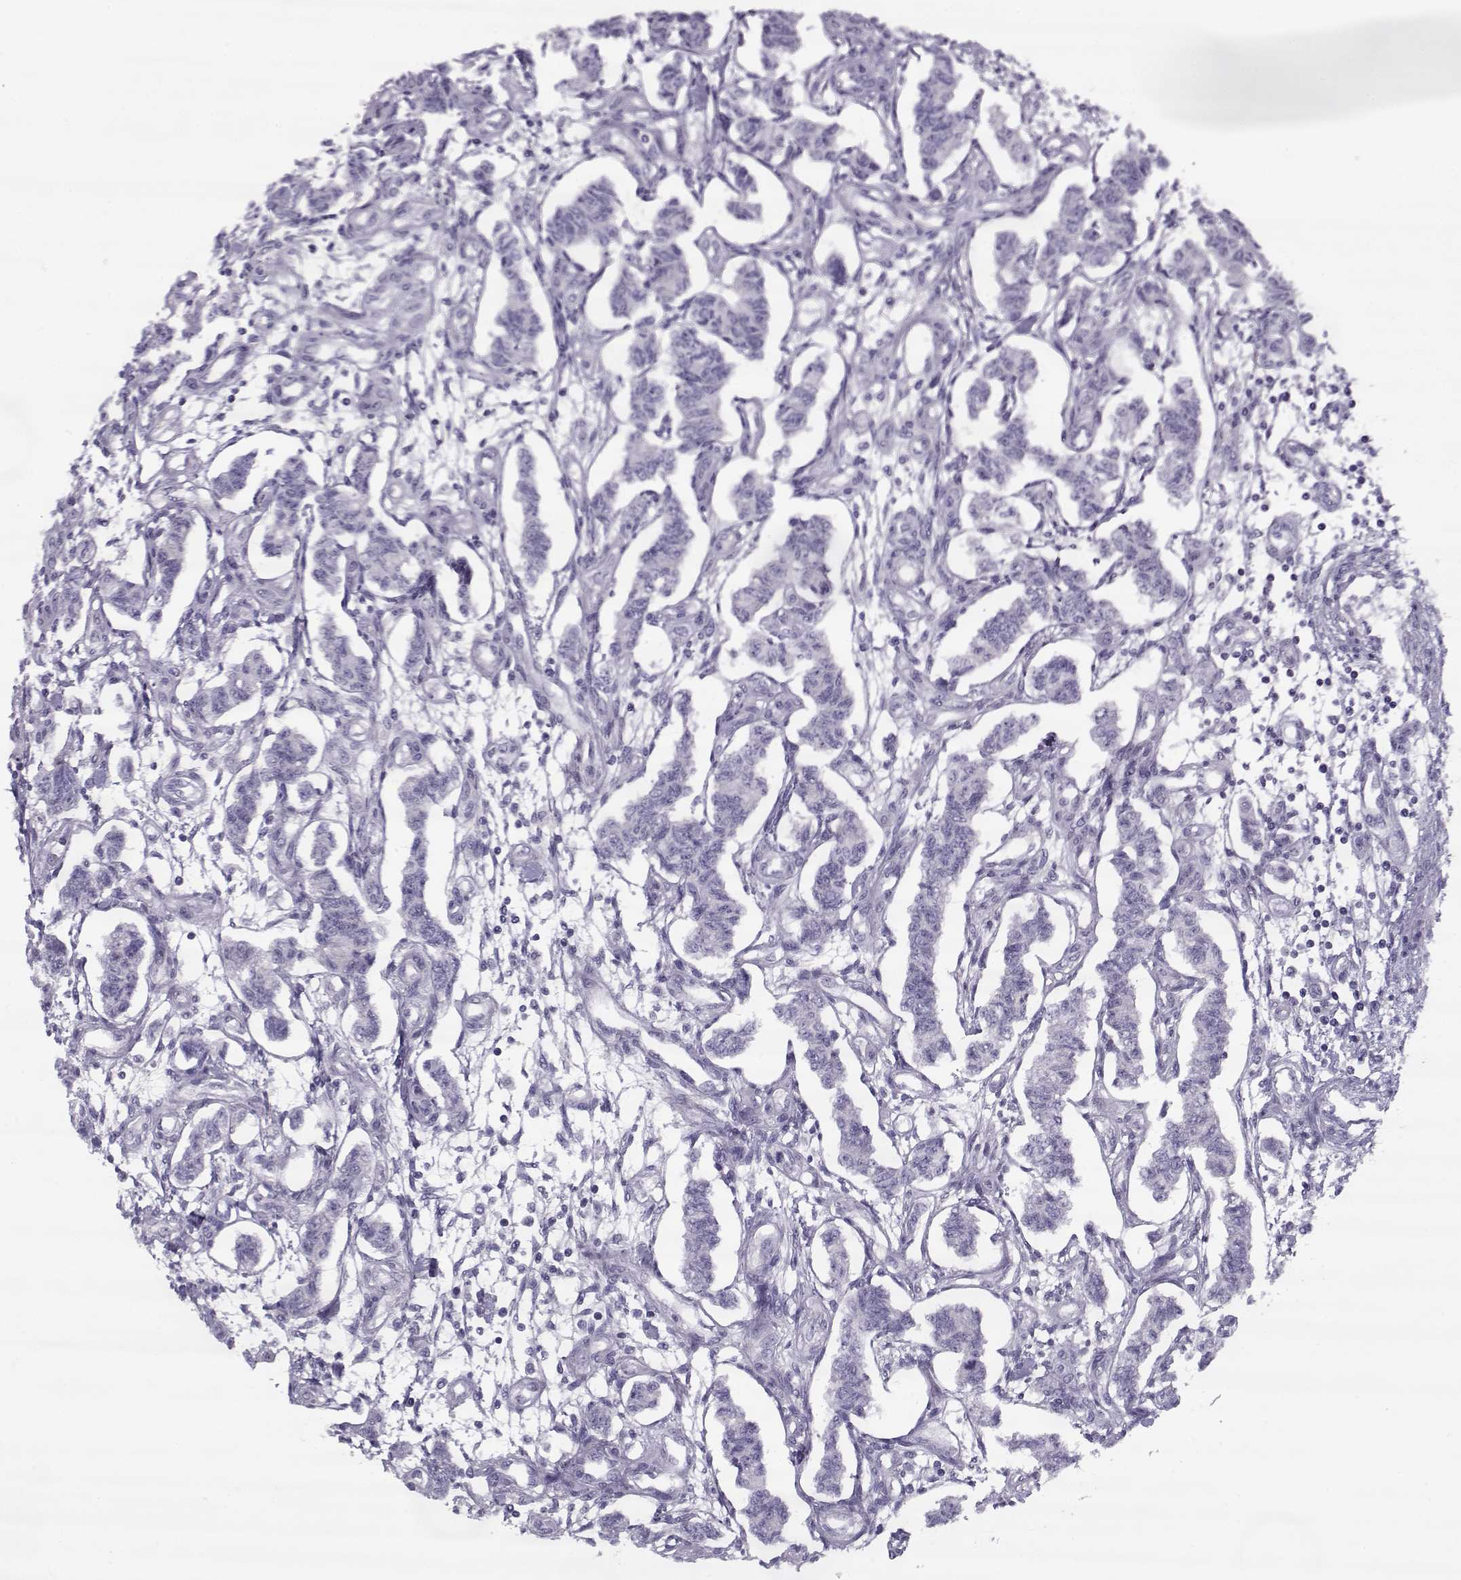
{"staining": {"intensity": "negative", "quantity": "none", "location": "none"}, "tissue": "carcinoid", "cell_type": "Tumor cells", "image_type": "cancer", "snomed": [{"axis": "morphology", "description": "Carcinoid, malignant, NOS"}, {"axis": "topography", "description": "Kidney"}], "caption": "Tumor cells are negative for brown protein staining in malignant carcinoid.", "gene": "PP2D1", "patient": {"sex": "female", "age": 41}}